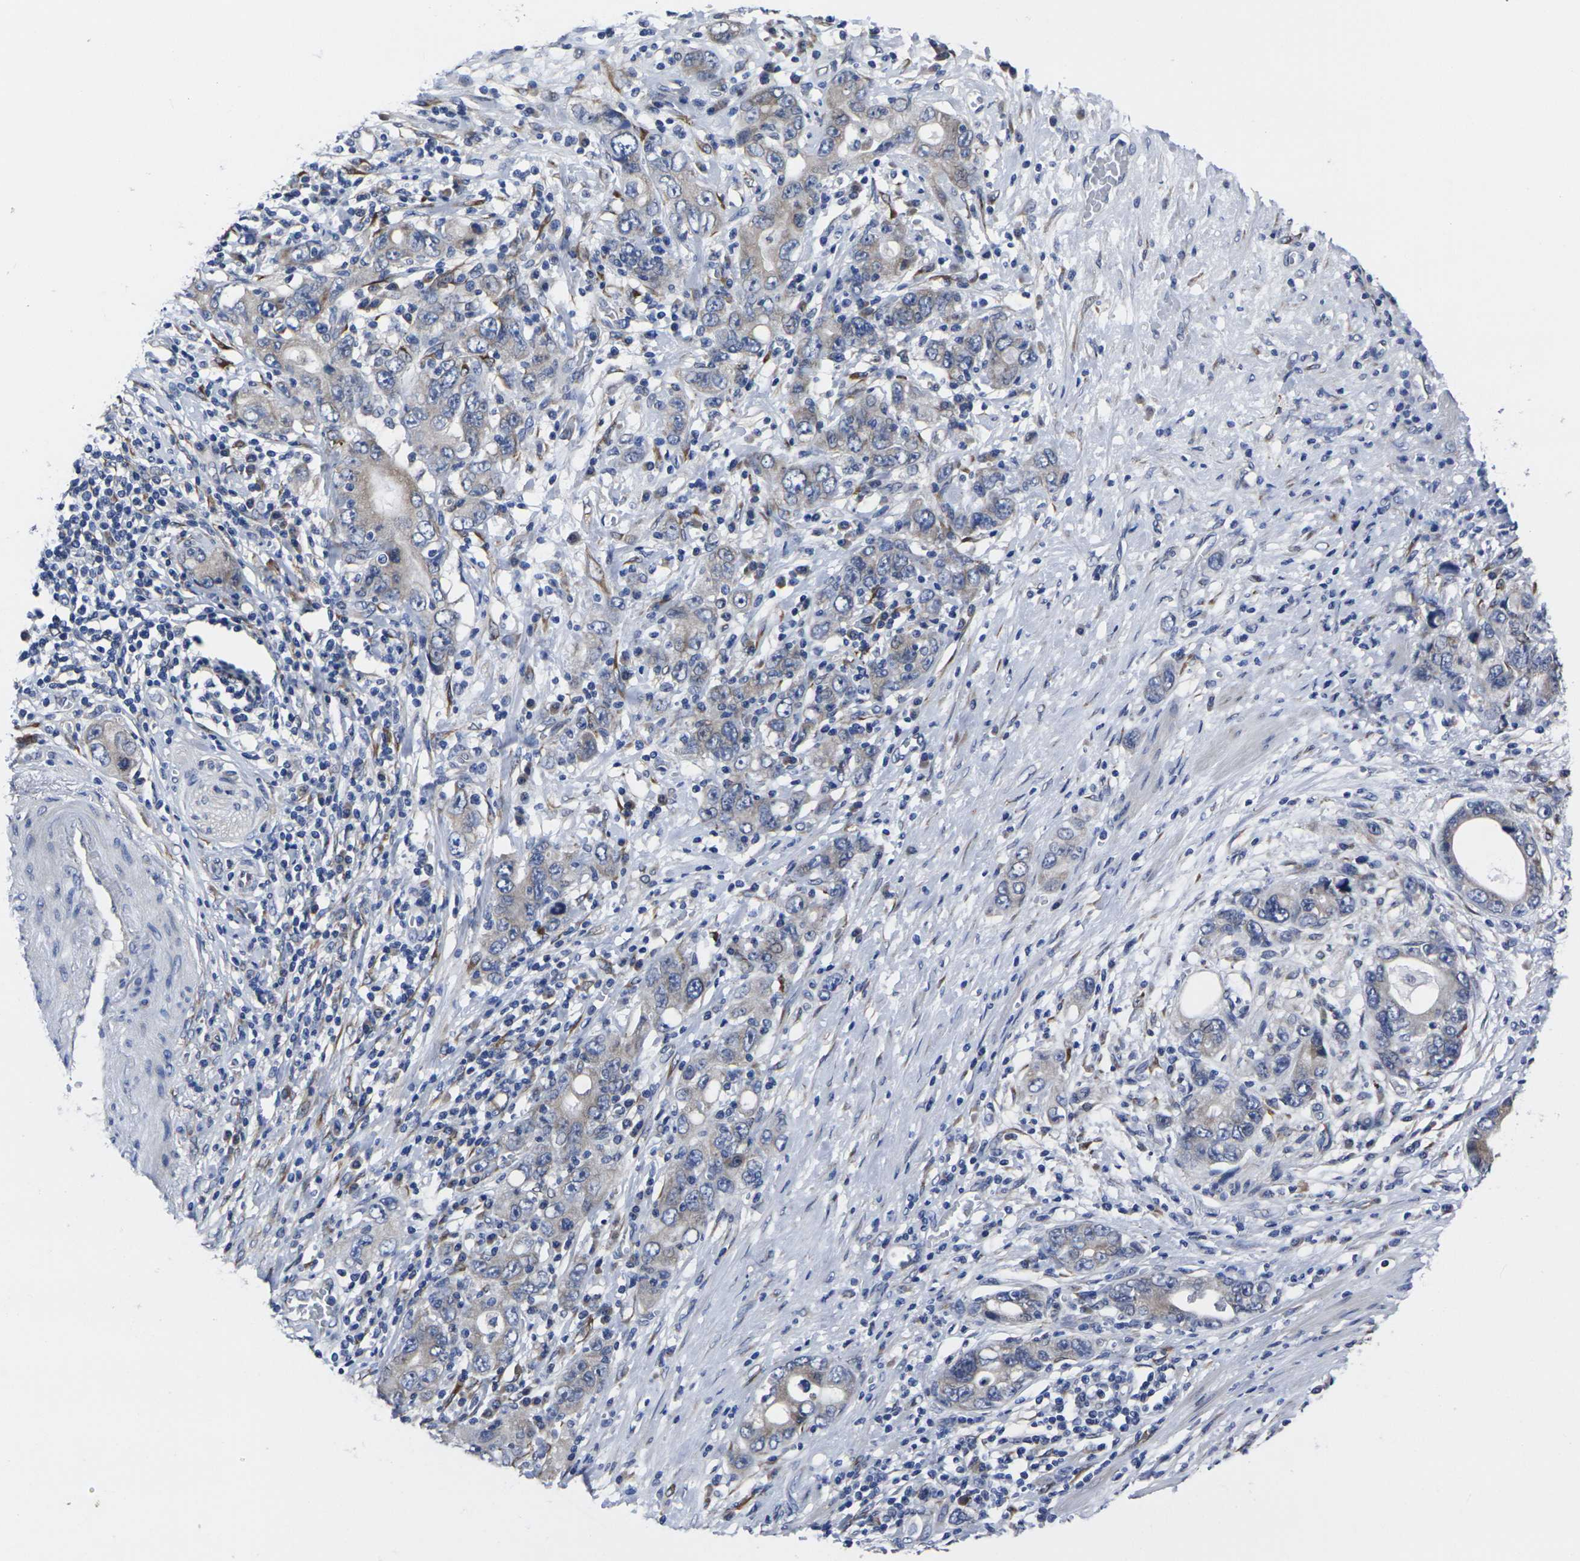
{"staining": {"intensity": "weak", "quantity": ">75%", "location": "cytoplasmic/membranous"}, "tissue": "stomach cancer", "cell_type": "Tumor cells", "image_type": "cancer", "snomed": [{"axis": "morphology", "description": "Adenocarcinoma, NOS"}, {"axis": "topography", "description": "Stomach, lower"}], "caption": "IHC (DAB) staining of human stomach cancer (adenocarcinoma) exhibits weak cytoplasmic/membranous protein expression in approximately >75% of tumor cells. (DAB IHC with brightfield microscopy, high magnification).", "gene": "CYP2C8", "patient": {"sex": "female", "age": 93}}